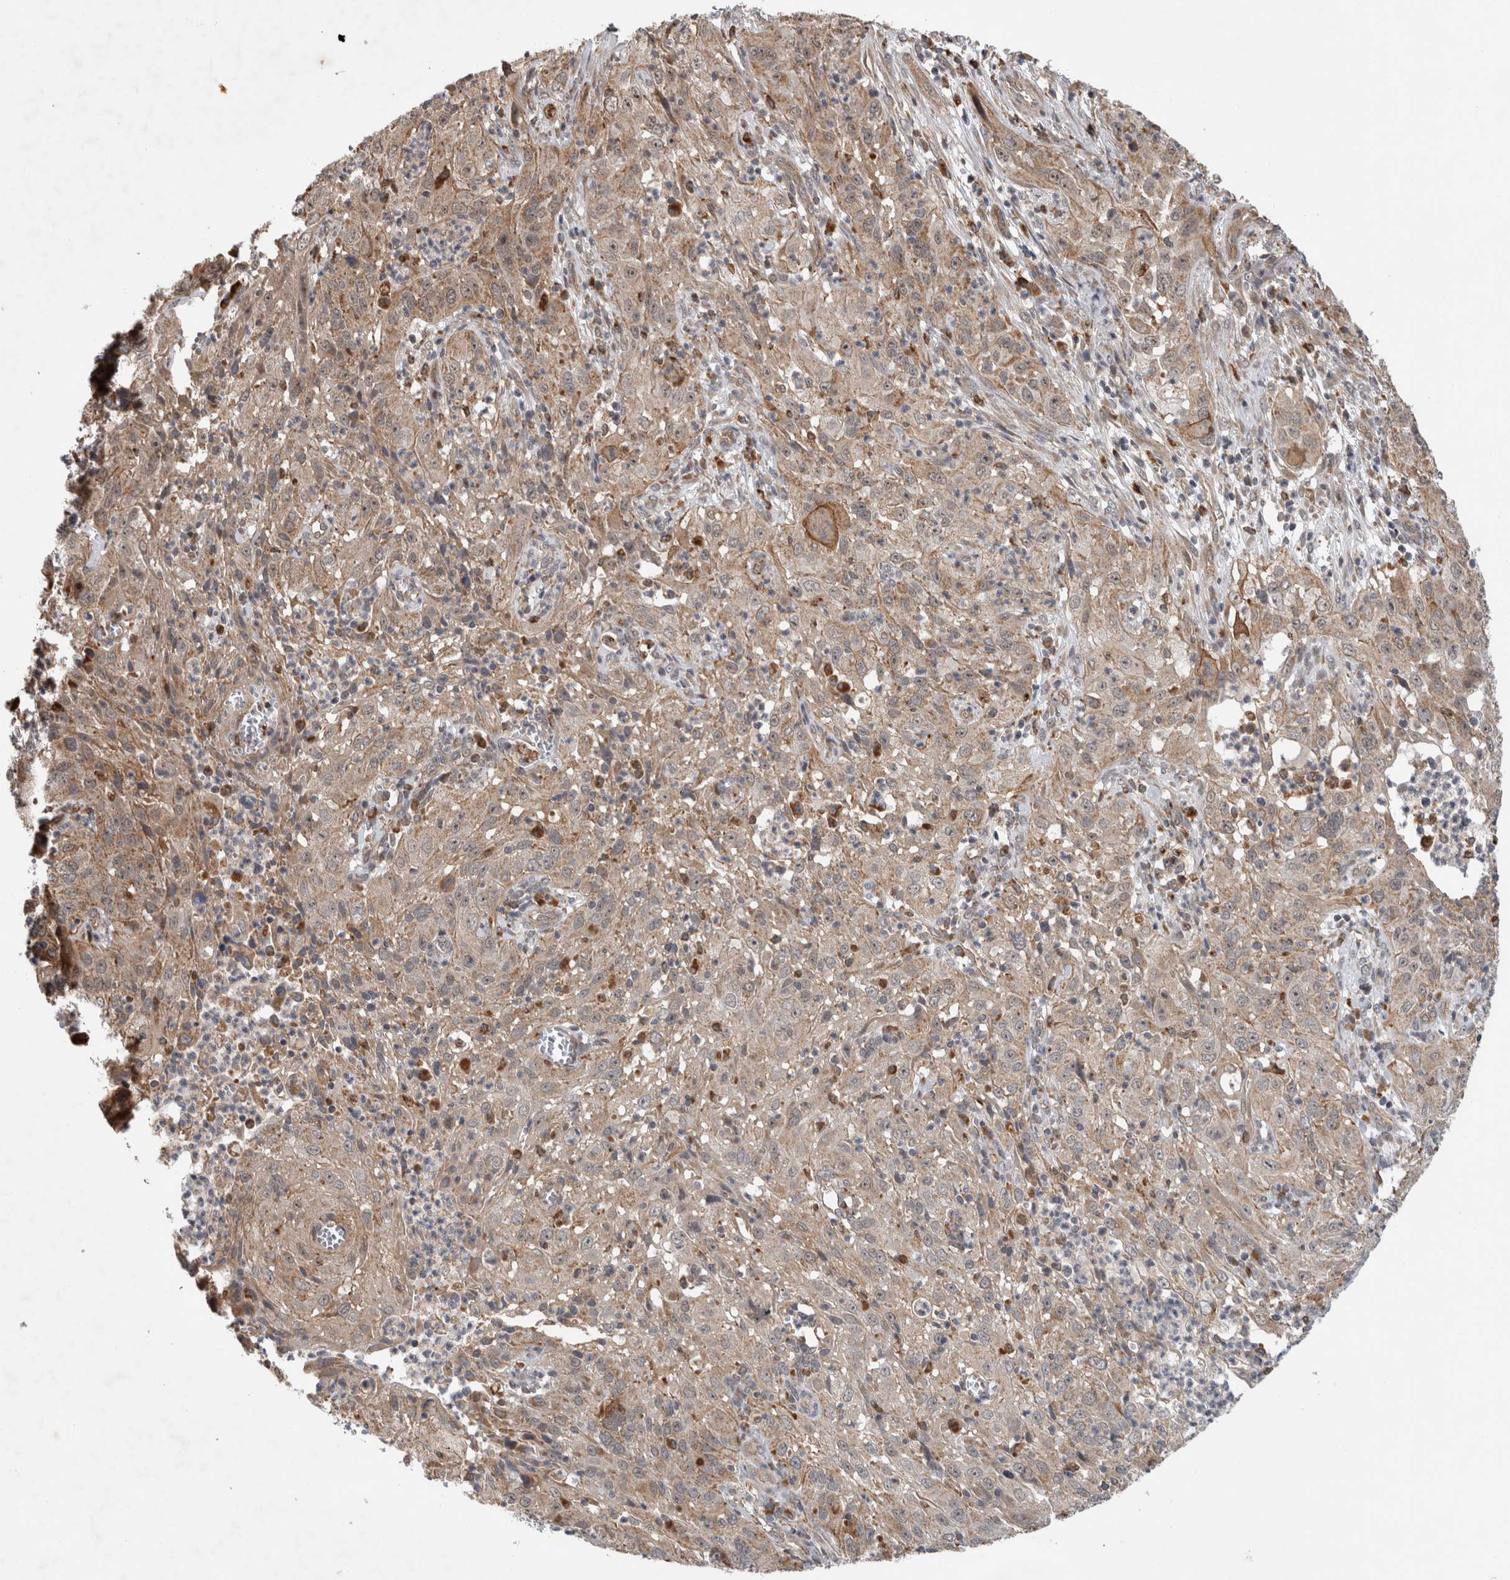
{"staining": {"intensity": "weak", "quantity": ">75%", "location": "cytoplasmic/membranous"}, "tissue": "cervical cancer", "cell_type": "Tumor cells", "image_type": "cancer", "snomed": [{"axis": "morphology", "description": "Squamous cell carcinoma, NOS"}, {"axis": "topography", "description": "Cervix"}], "caption": "Weak cytoplasmic/membranous staining is present in approximately >75% of tumor cells in cervical squamous cell carcinoma.", "gene": "ADGRL3", "patient": {"sex": "female", "age": 32}}